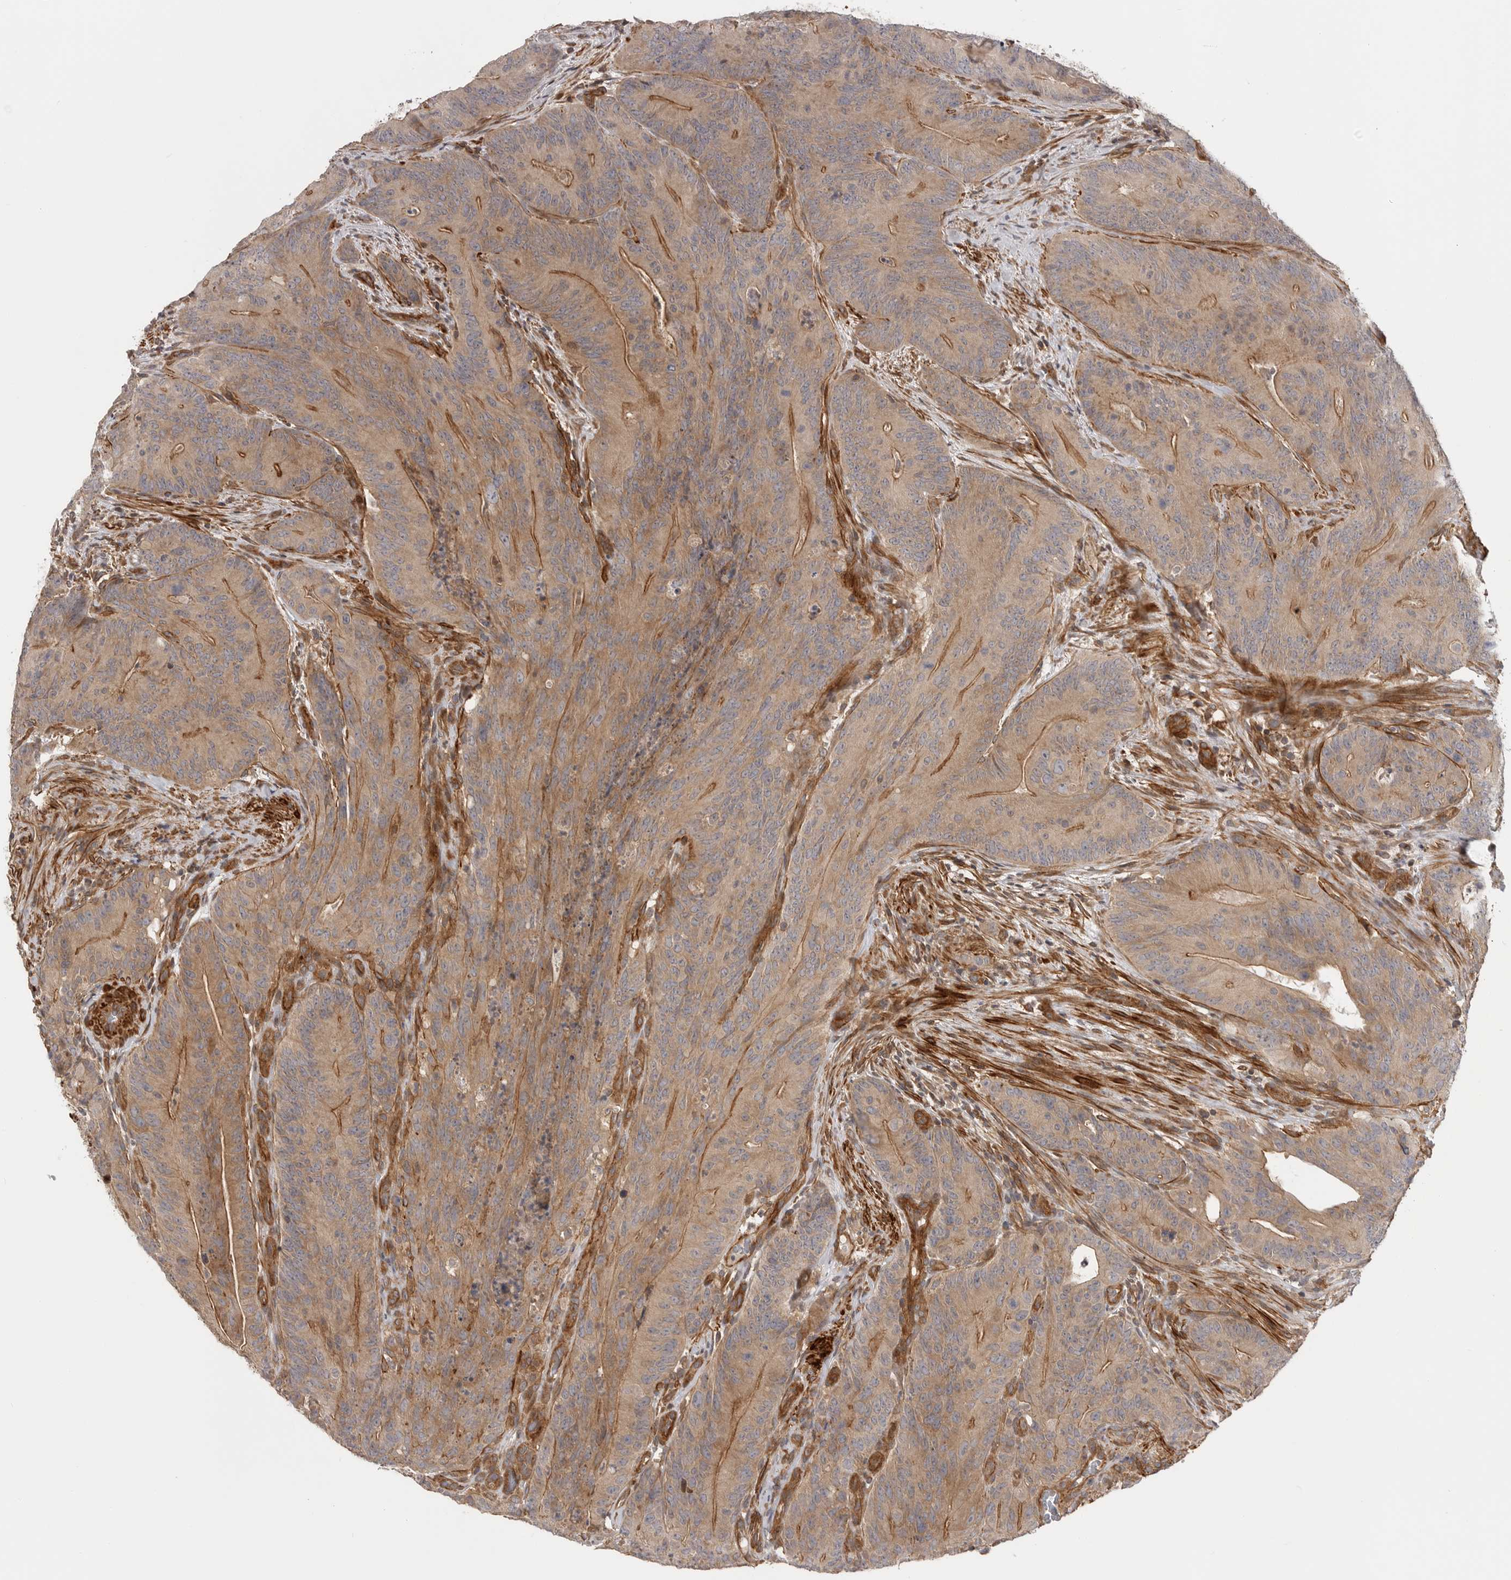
{"staining": {"intensity": "moderate", "quantity": "25%-75%", "location": "cytoplasmic/membranous"}, "tissue": "colorectal cancer", "cell_type": "Tumor cells", "image_type": "cancer", "snomed": [{"axis": "morphology", "description": "Normal tissue, NOS"}, {"axis": "topography", "description": "Colon"}], "caption": "Colorectal cancer was stained to show a protein in brown. There is medium levels of moderate cytoplasmic/membranous positivity in about 25%-75% of tumor cells. (DAB = brown stain, brightfield microscopy at high magnification).", "gene": "TRIM56", "patient": {"sex": "female", "age": 82}}